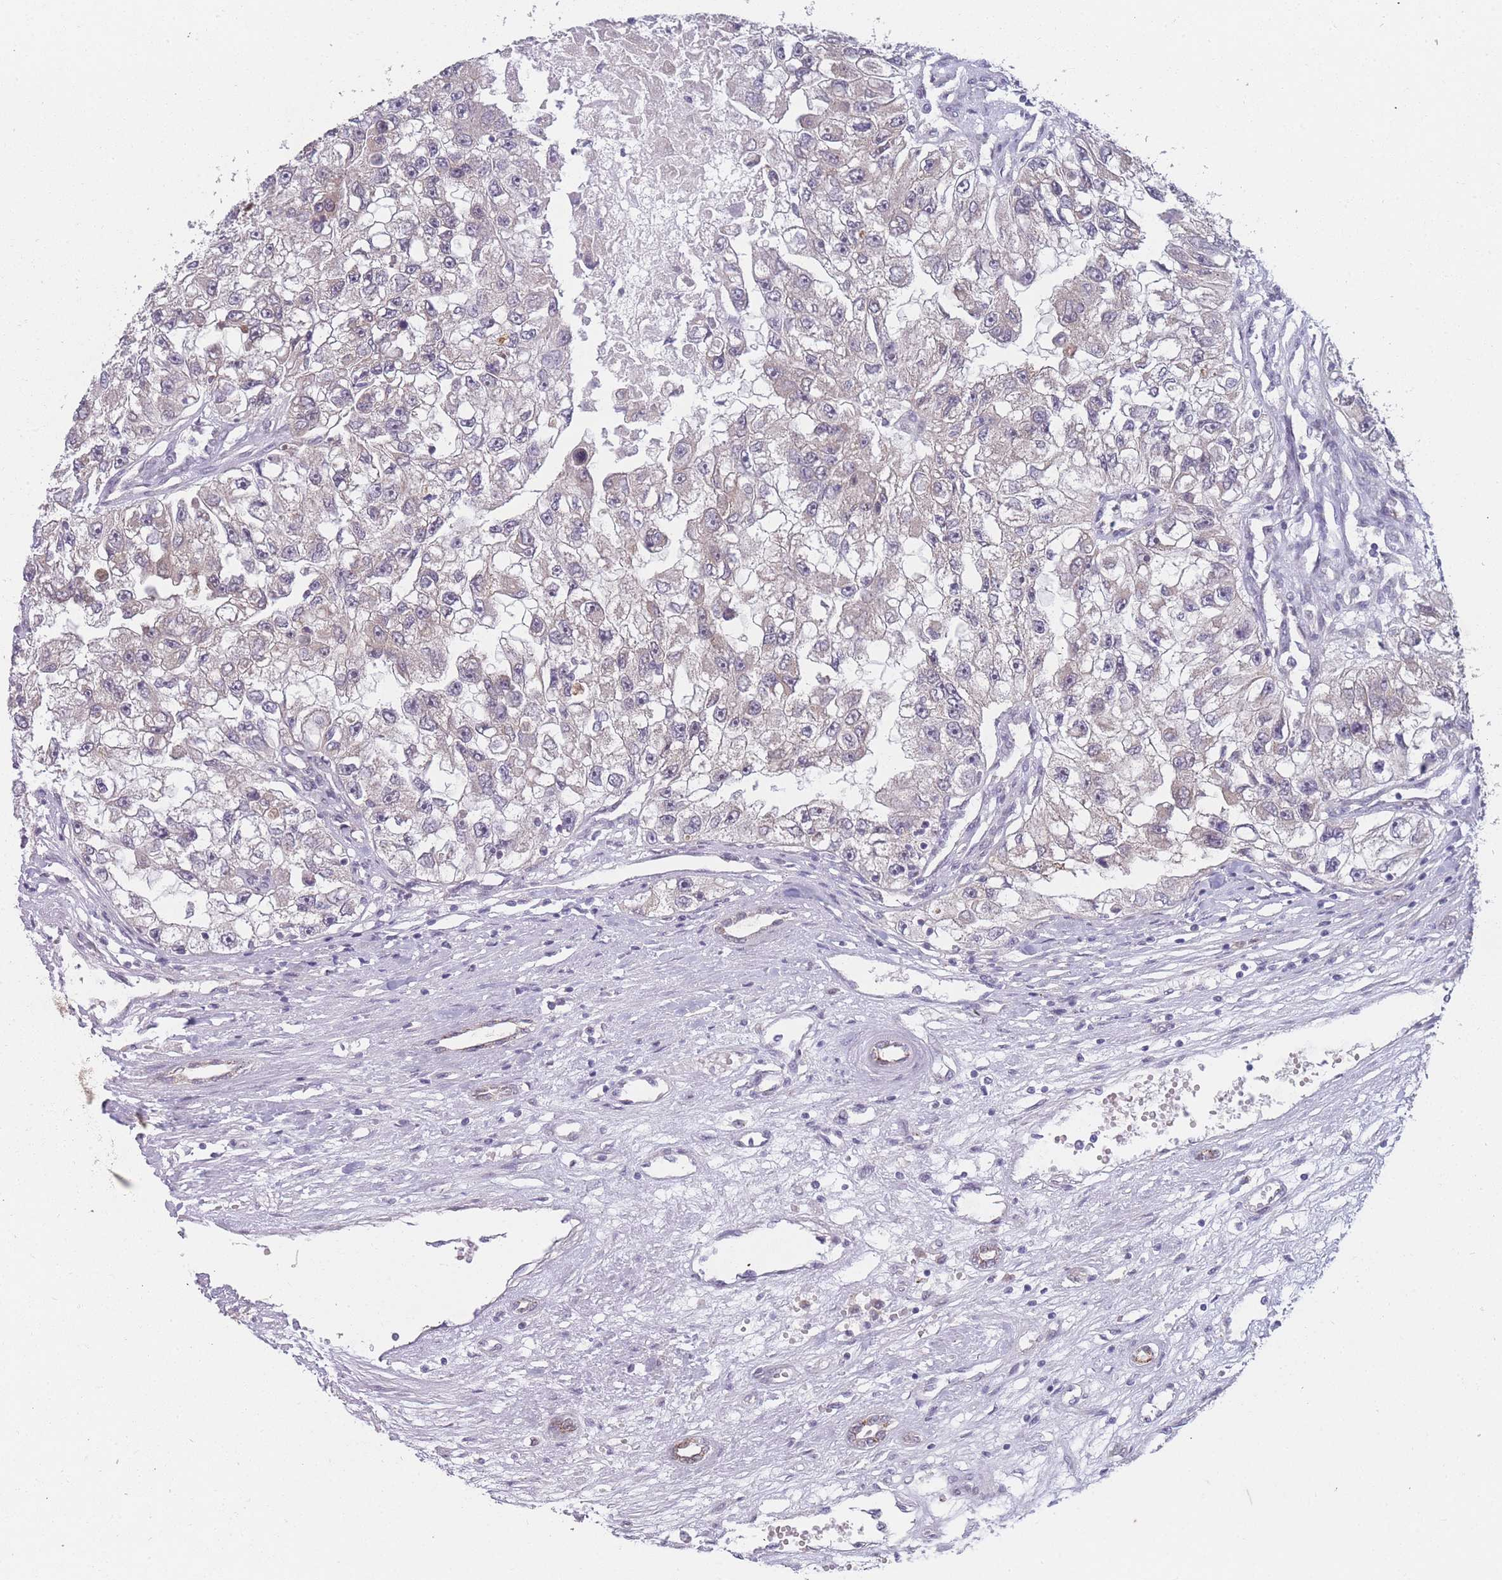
{"staining": {"intensity": "negative", "quantity": "none", "location": "none"}, "tissue": "renal cancer", "cell_type": "Tumor cells", "image_type": "cancer", "snomed": [{"axis": "morphology", "description": "Adenocarcinoma, NOS"}, {"axis": "topography", "description": "Kidney"}], "caption": "An image of renal cancer (adenocarcinoma) stained for a protein reveals no brown staining in tumor cells.", "gene": "MRI1", "patient": {"sex": "male", "age": 63}}